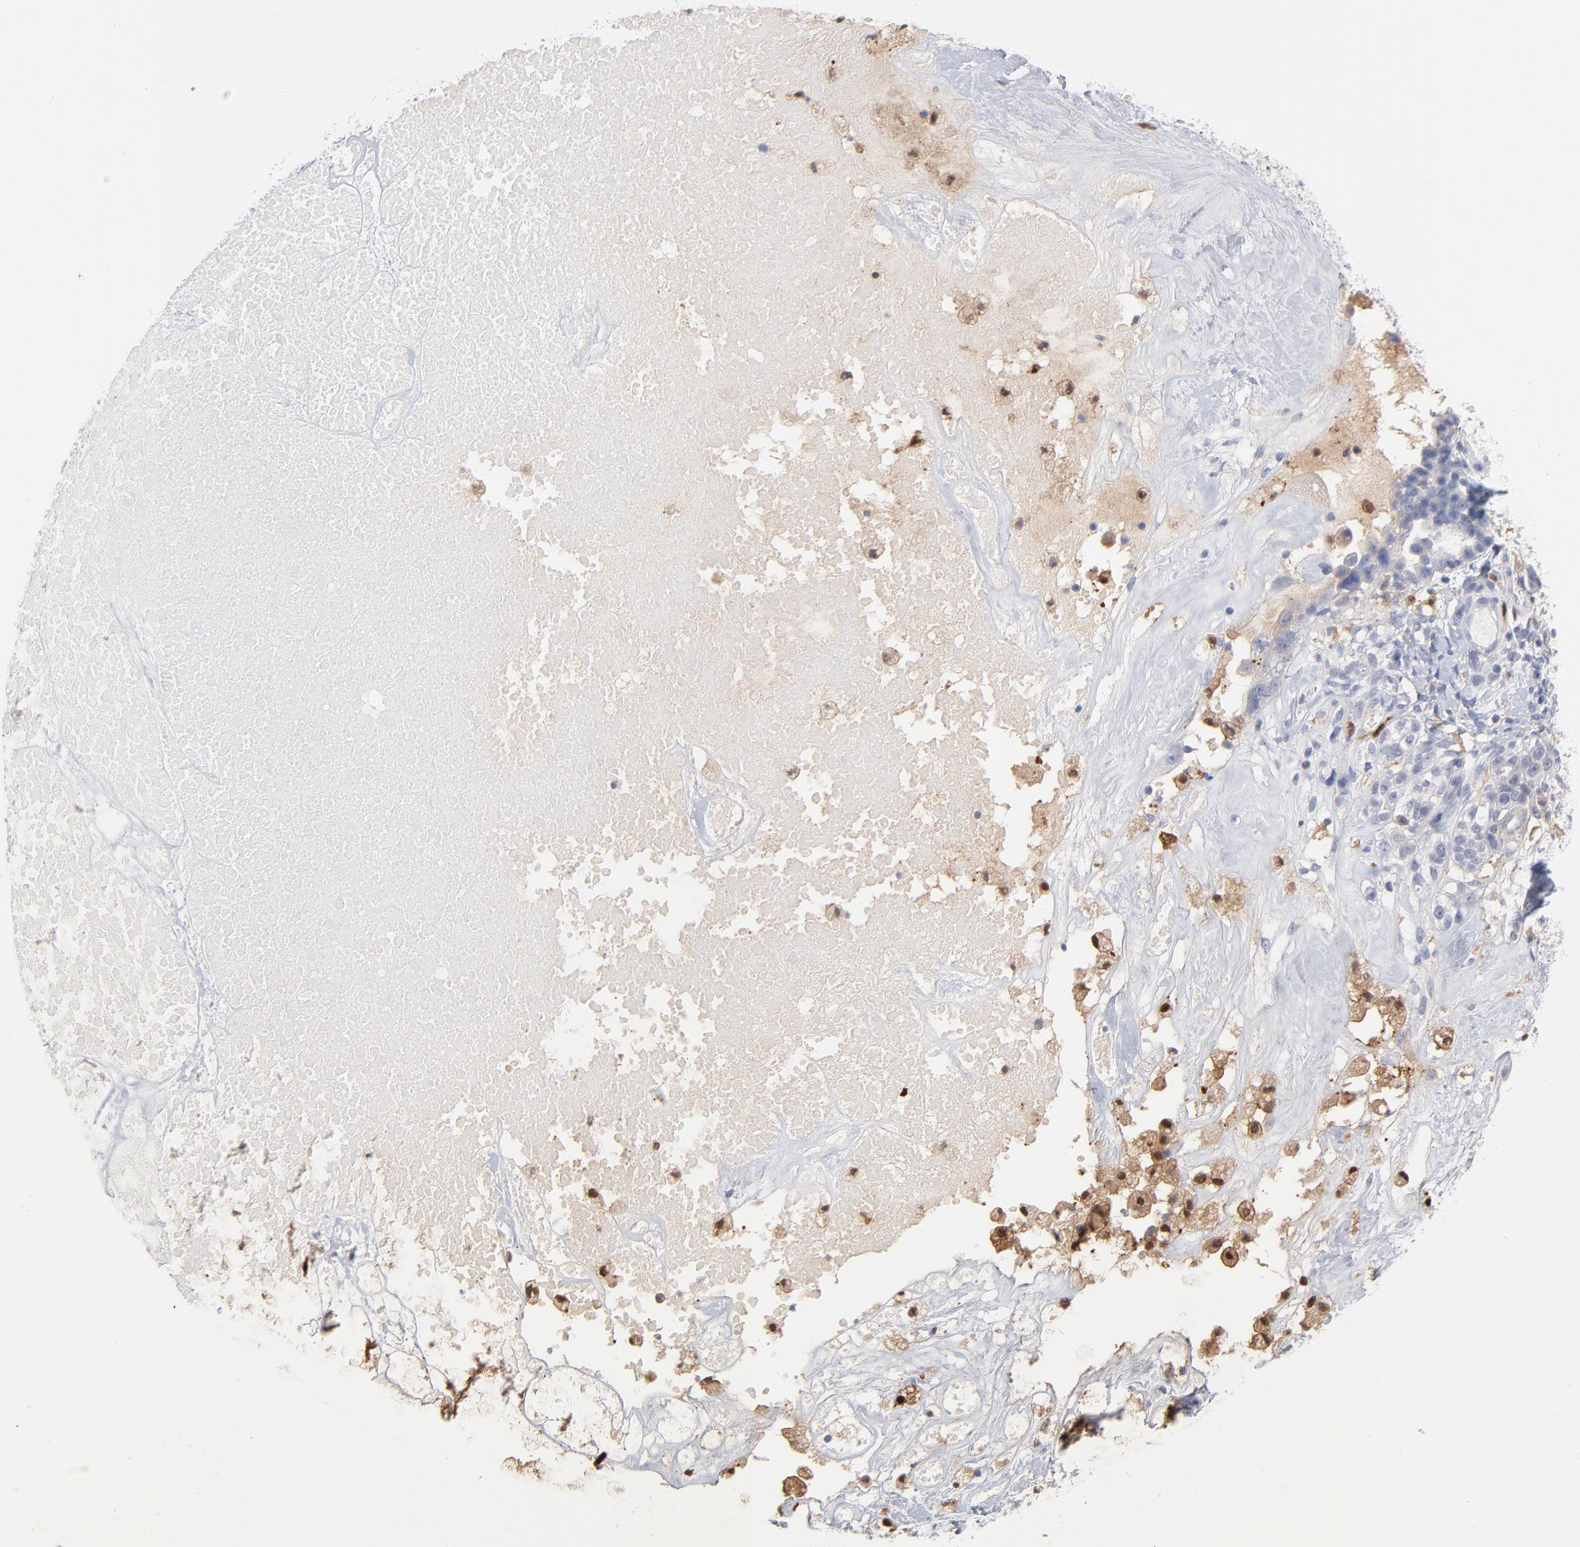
{"staining": {"intensity": "negative", "quantity": "none", "location": "none"}, "tissue": "ovarian cancer", "cell_type": "Tumor cells", "image_type": "cancer", "snomed": [{"axis": "morphology", "description": "Cystadenocarcinoma, serous, NOS"}, {"axis": "topography", "description": "Ovary"}], "caption": "Micrograph shows no significant protein positivity in tumor cells of serous cystadenocarcinoma (ovarian).", "gene": "IFIT2", "patient": {"sex": "female", "age": 66}}